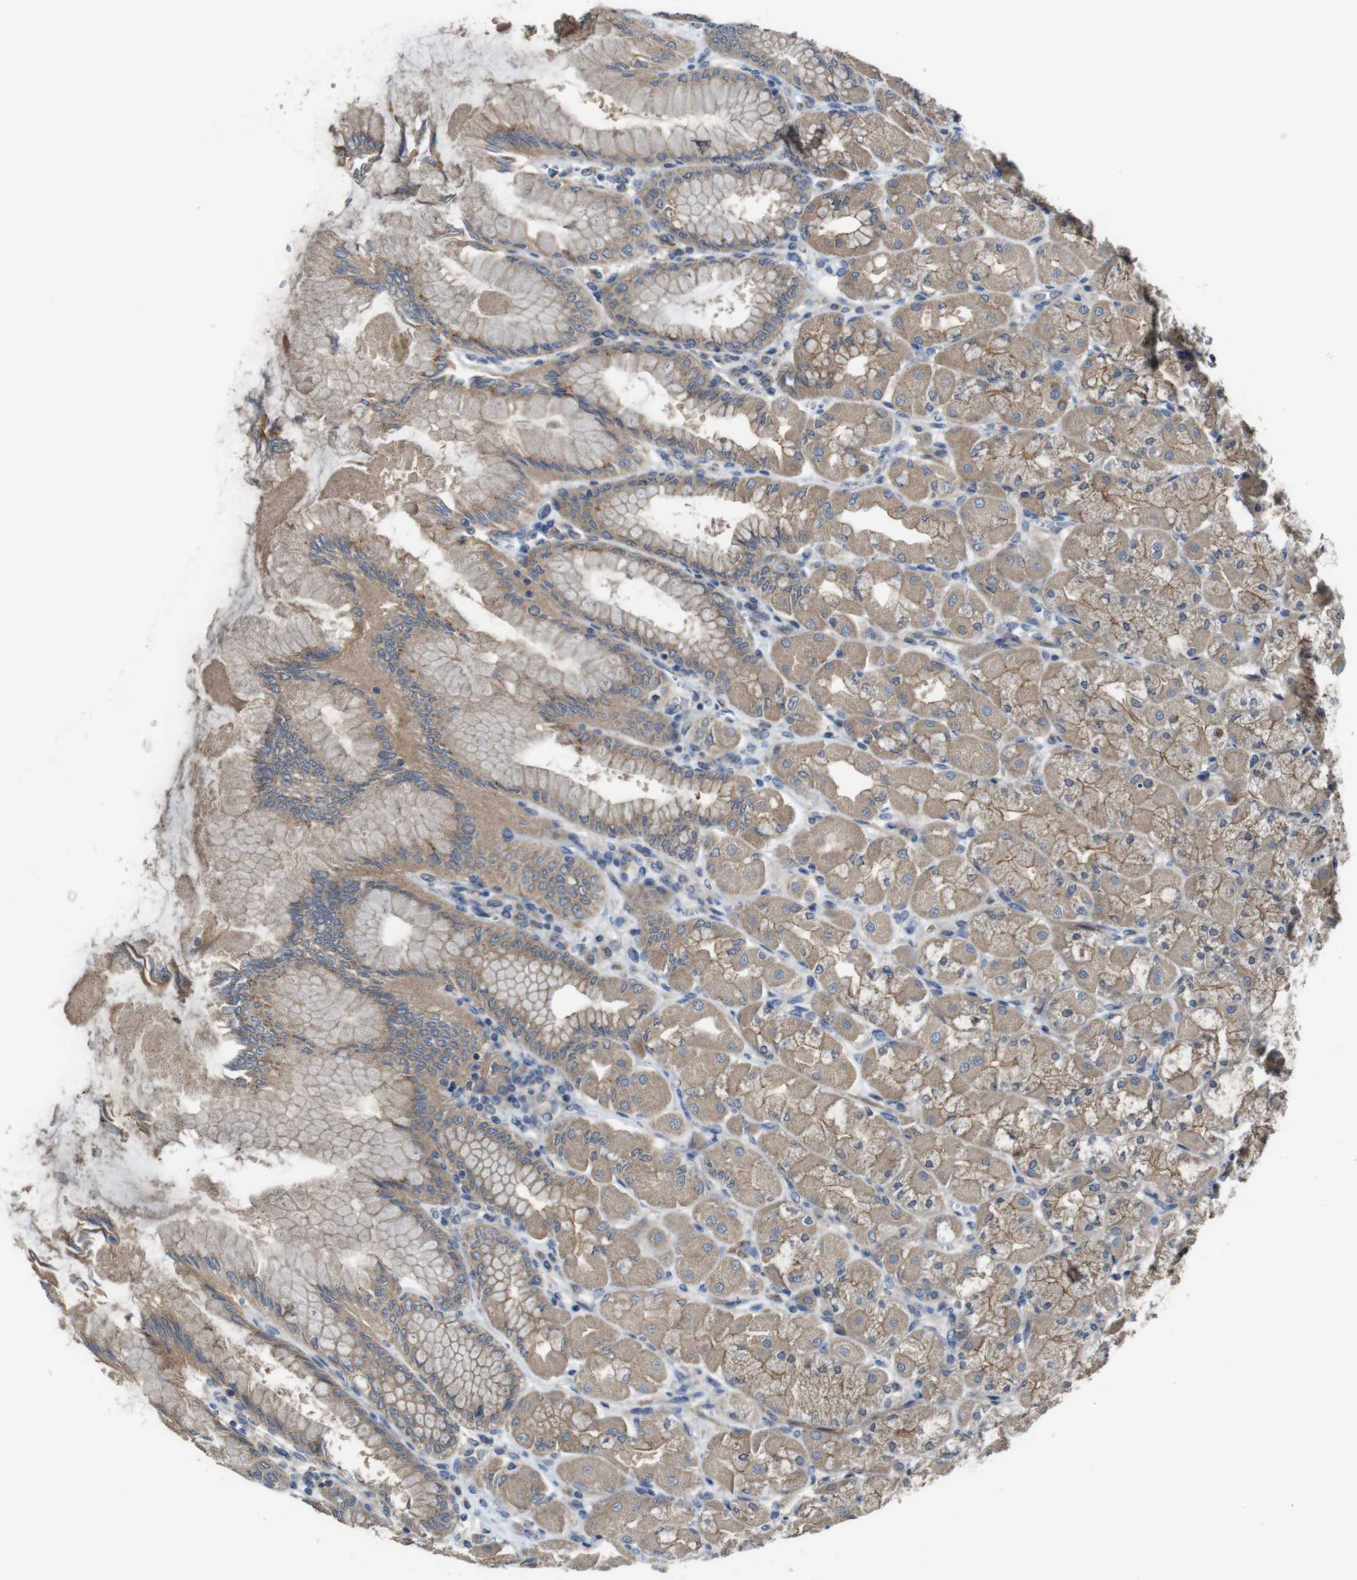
{"staining": {"intensity": "moderate", "quantity": ">75%", "location": "cytoplasmic/membranous"}, "tissue": "stomach", "cell_type": "Glandular cells", "image_type": "normal", "snomed": [{"axis": "morphology", "description": "Normal tissue, NOS"}, {"axis": "topography", "description": "Stomach, upper"}], "caption": "Protein expression analysis of benign stomach demonstrates moderate cytoplasmic/membranous expression in approximately >75% of glandular cells. The staining is performed using DAB (3,3'-diaminobenzidine) brown chromogen to label protein expression. The nuclei are counter-stained blue using hematoxylin.", "gene": "CDC34", "patient": {"sex": "female", "age": 56}}